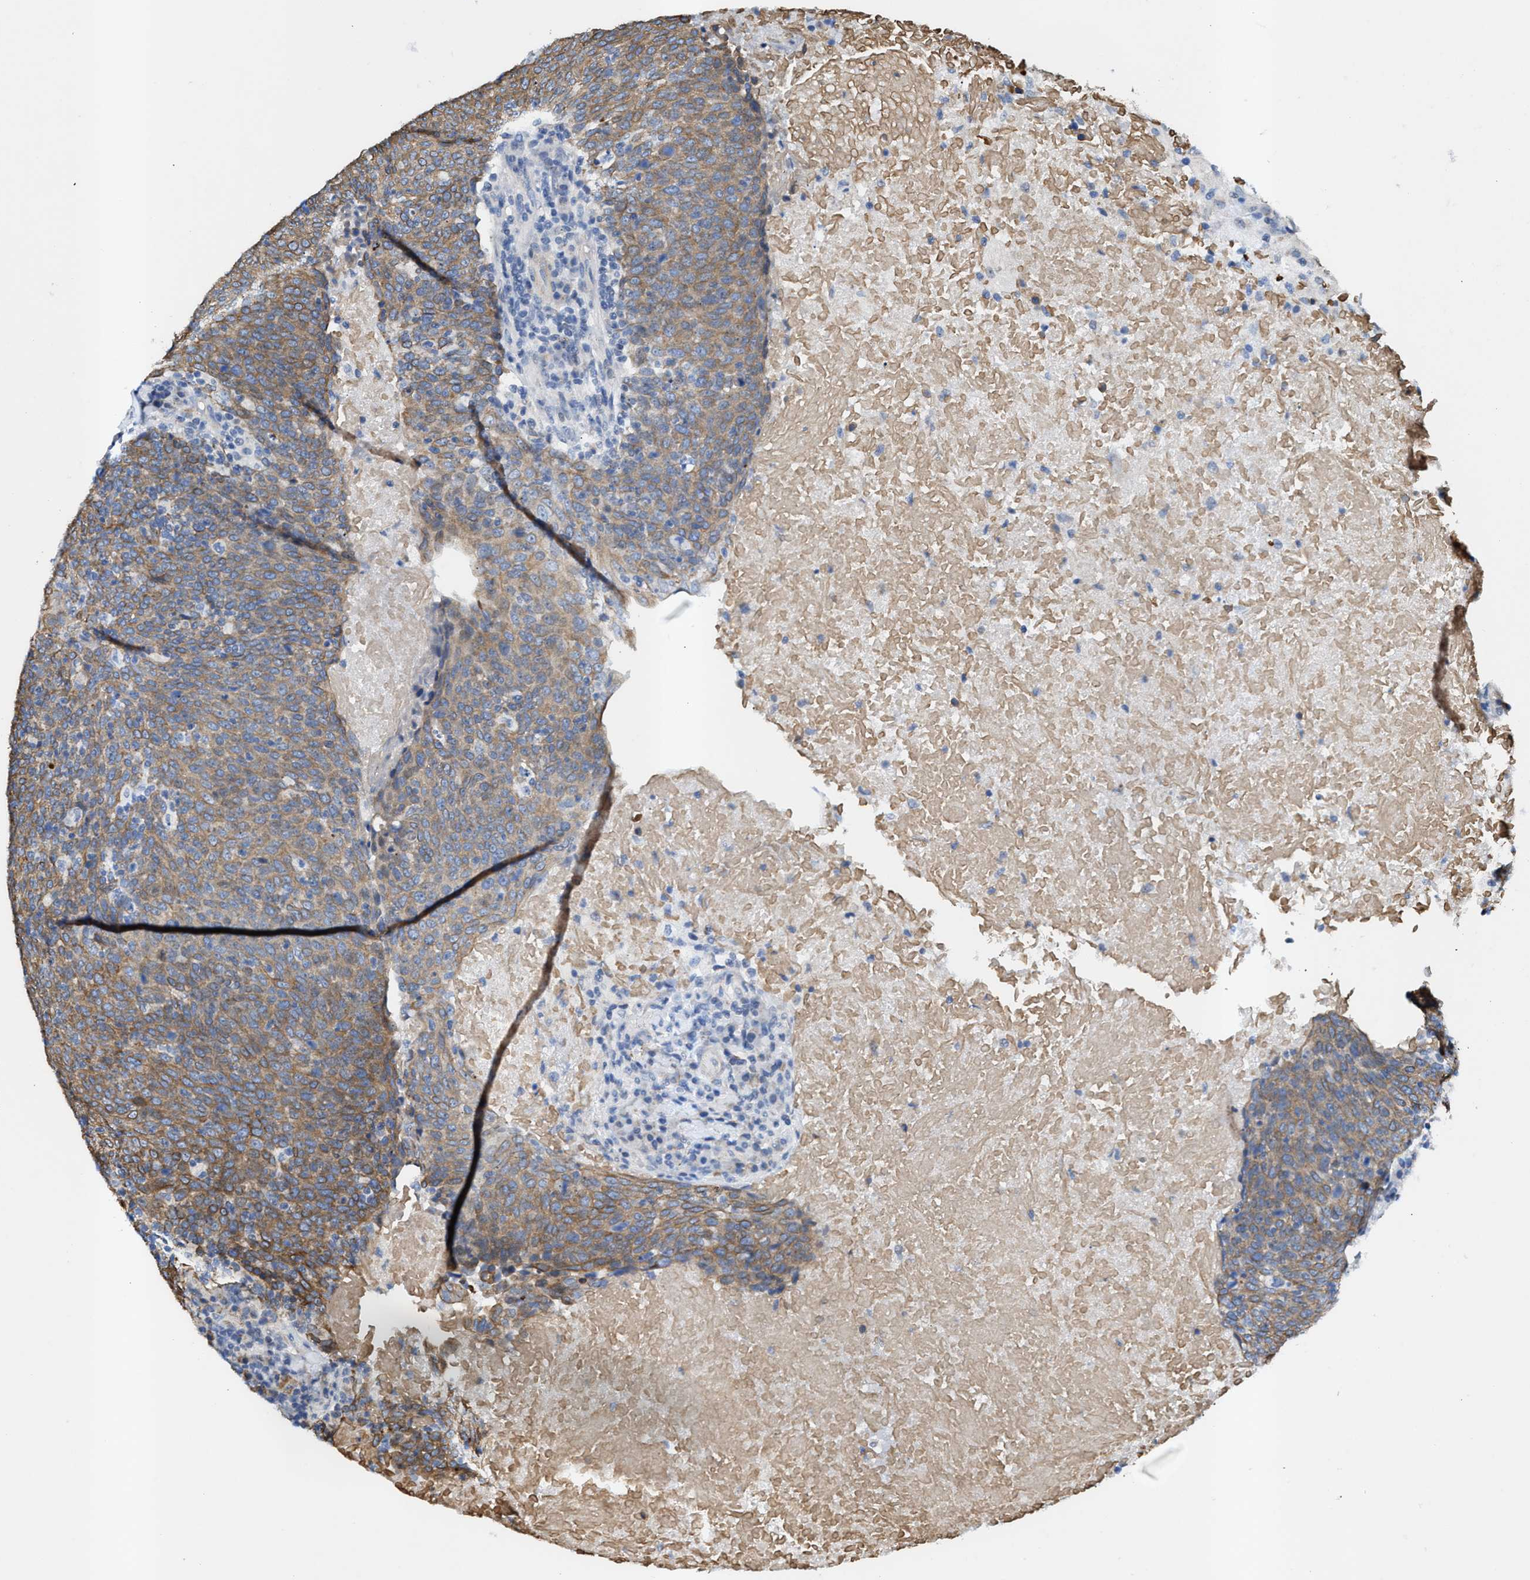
{"staining": {"intensity": "moderate", "quantity": ">75%", "location": "cytoplasmic/membranous"}, "tissue": "head and neck cancer", "cell_type": "Tumor cells", "image_type": "cancer", "snomed": [{"axis": "morphology", "description": "Squamous cell carcinoma, NOS"}, {"axis": "morphology", "description": "Squamous cell carcinoma, metastatic, NOS"}, {"axis": "topography", "description": "Lymph node"}, {"axis": "topography", "description": "Head-Neck"}], "caption": "Moderate cytoplasmic/membranous staining is present in approximately >75% of tumor cells in metastatic squamous cell carcinoma (head and neck).", "gene": "JAG1", "patient": {"sex": "male", "age": 62}}